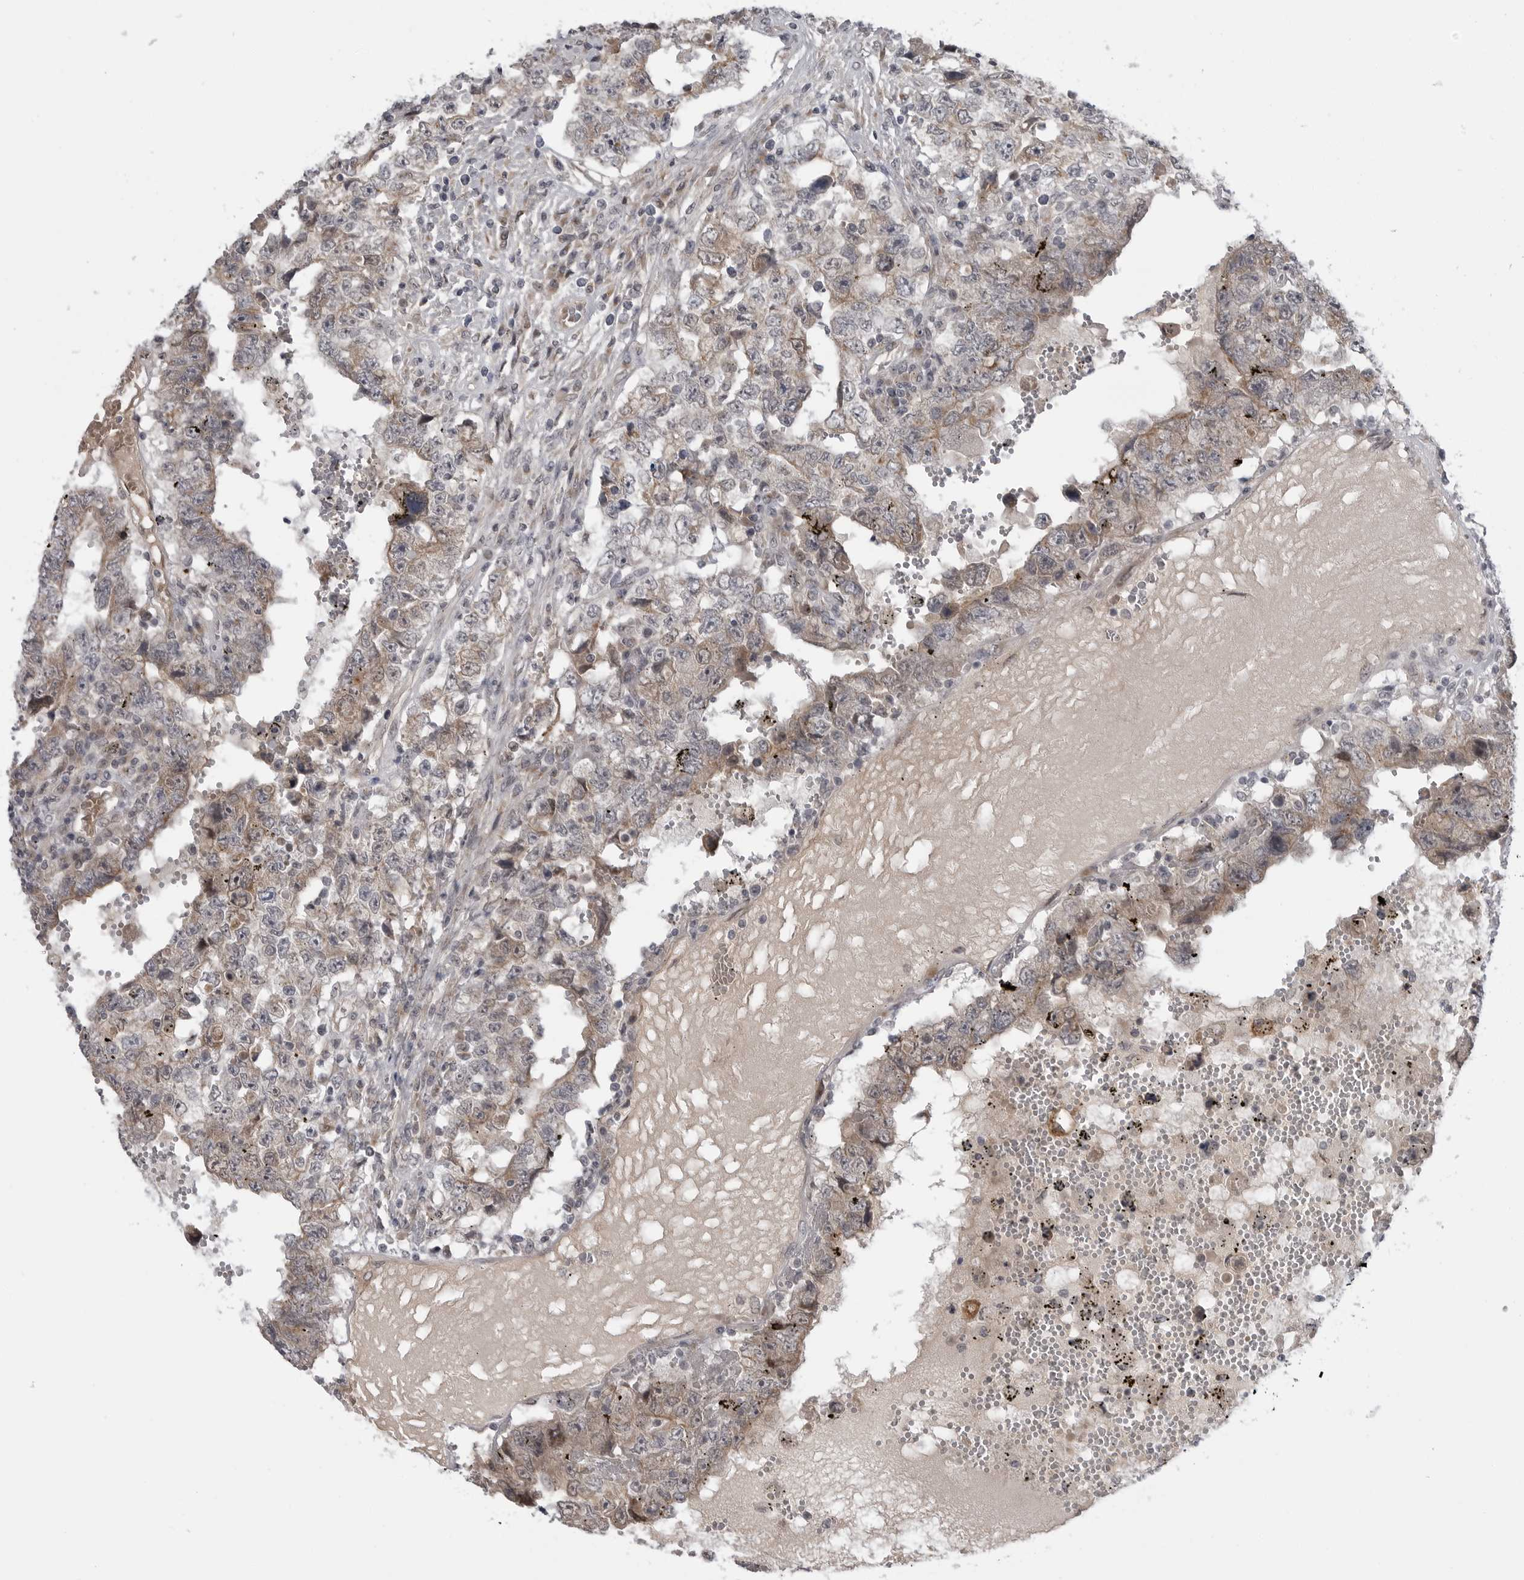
{"staining": {"intensity": "weak", "quantity": ">75%", "location": "cytoplasmic/membranous"}, "tissue": "testis cancer", "cell_type": "Tumor cells", "image_type": "cancer", "snomed": [{"axis": "morphology", "description": "Carcinoma, Embryonal, NOS"}, {"axis": "topography", "description": "Testis"}], "caption": "Immunohistochemistry (IHC) micrograph of neoplastic tissue: human testis cancer (embryonal carcinoma) stained using IHC exhibits low levels of weak protein expression localized specifically in the cytoplasmic/membranous of tumor cells, appearing as a cytoplasmic/membranous brown color.", "gene": "LRRC45", "patient": {"sex": "male", "age": 26}}